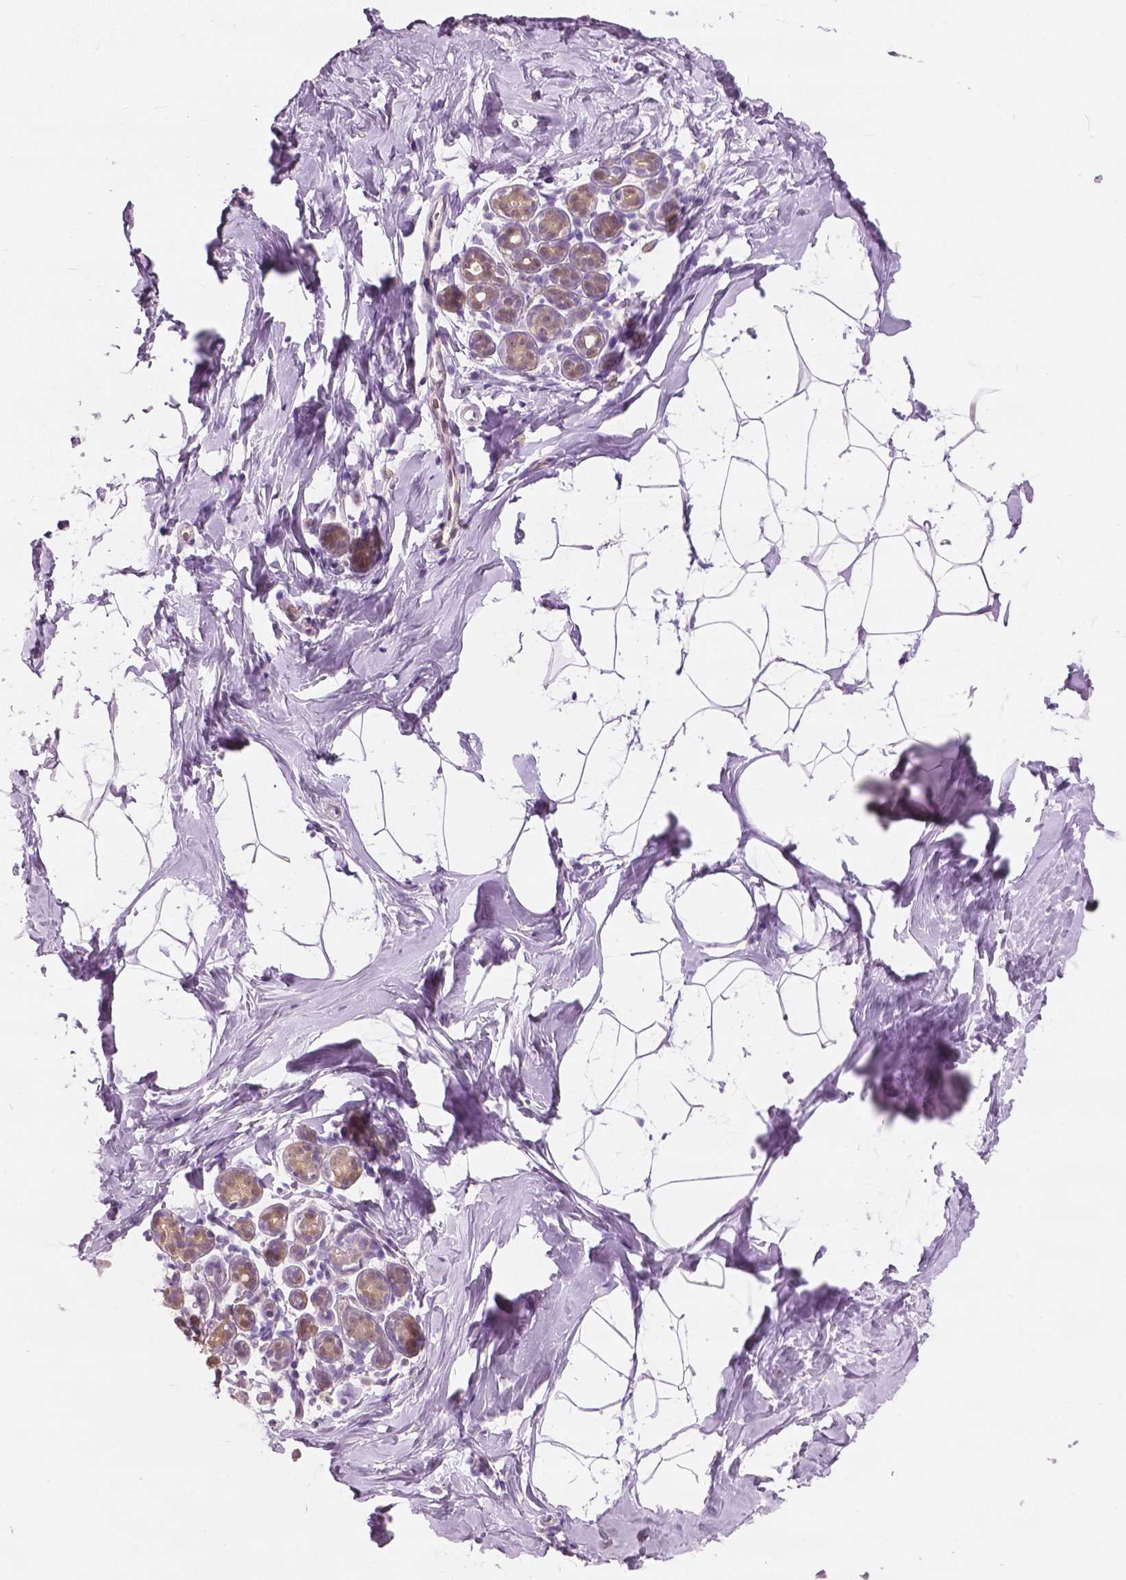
{"staining": {"intensity": "negative", "quantity": "none", "location": "none"}, "tissue": "breast", "cell_type": "Adipocytes", "image_type": "normal", "snomed": [{"axis": "morphology", "description": "Normal tissue, NOS"}, {"axis": "topography", "description": "Breast"}], "caption": "High magnification brightfield microscopy of normal breast stained with DAB (brown) and counterstained with hematoxylin (blue): adipocytes show no significant positivity. (Stains: DAB (3,3'-diaminobenzidine) IHC with hematoxylin counter stain, Microscopy: brightfield microscopy at high magnification).", "gene": "TKFC", "patient": {"sex": "female", "age": 32}}